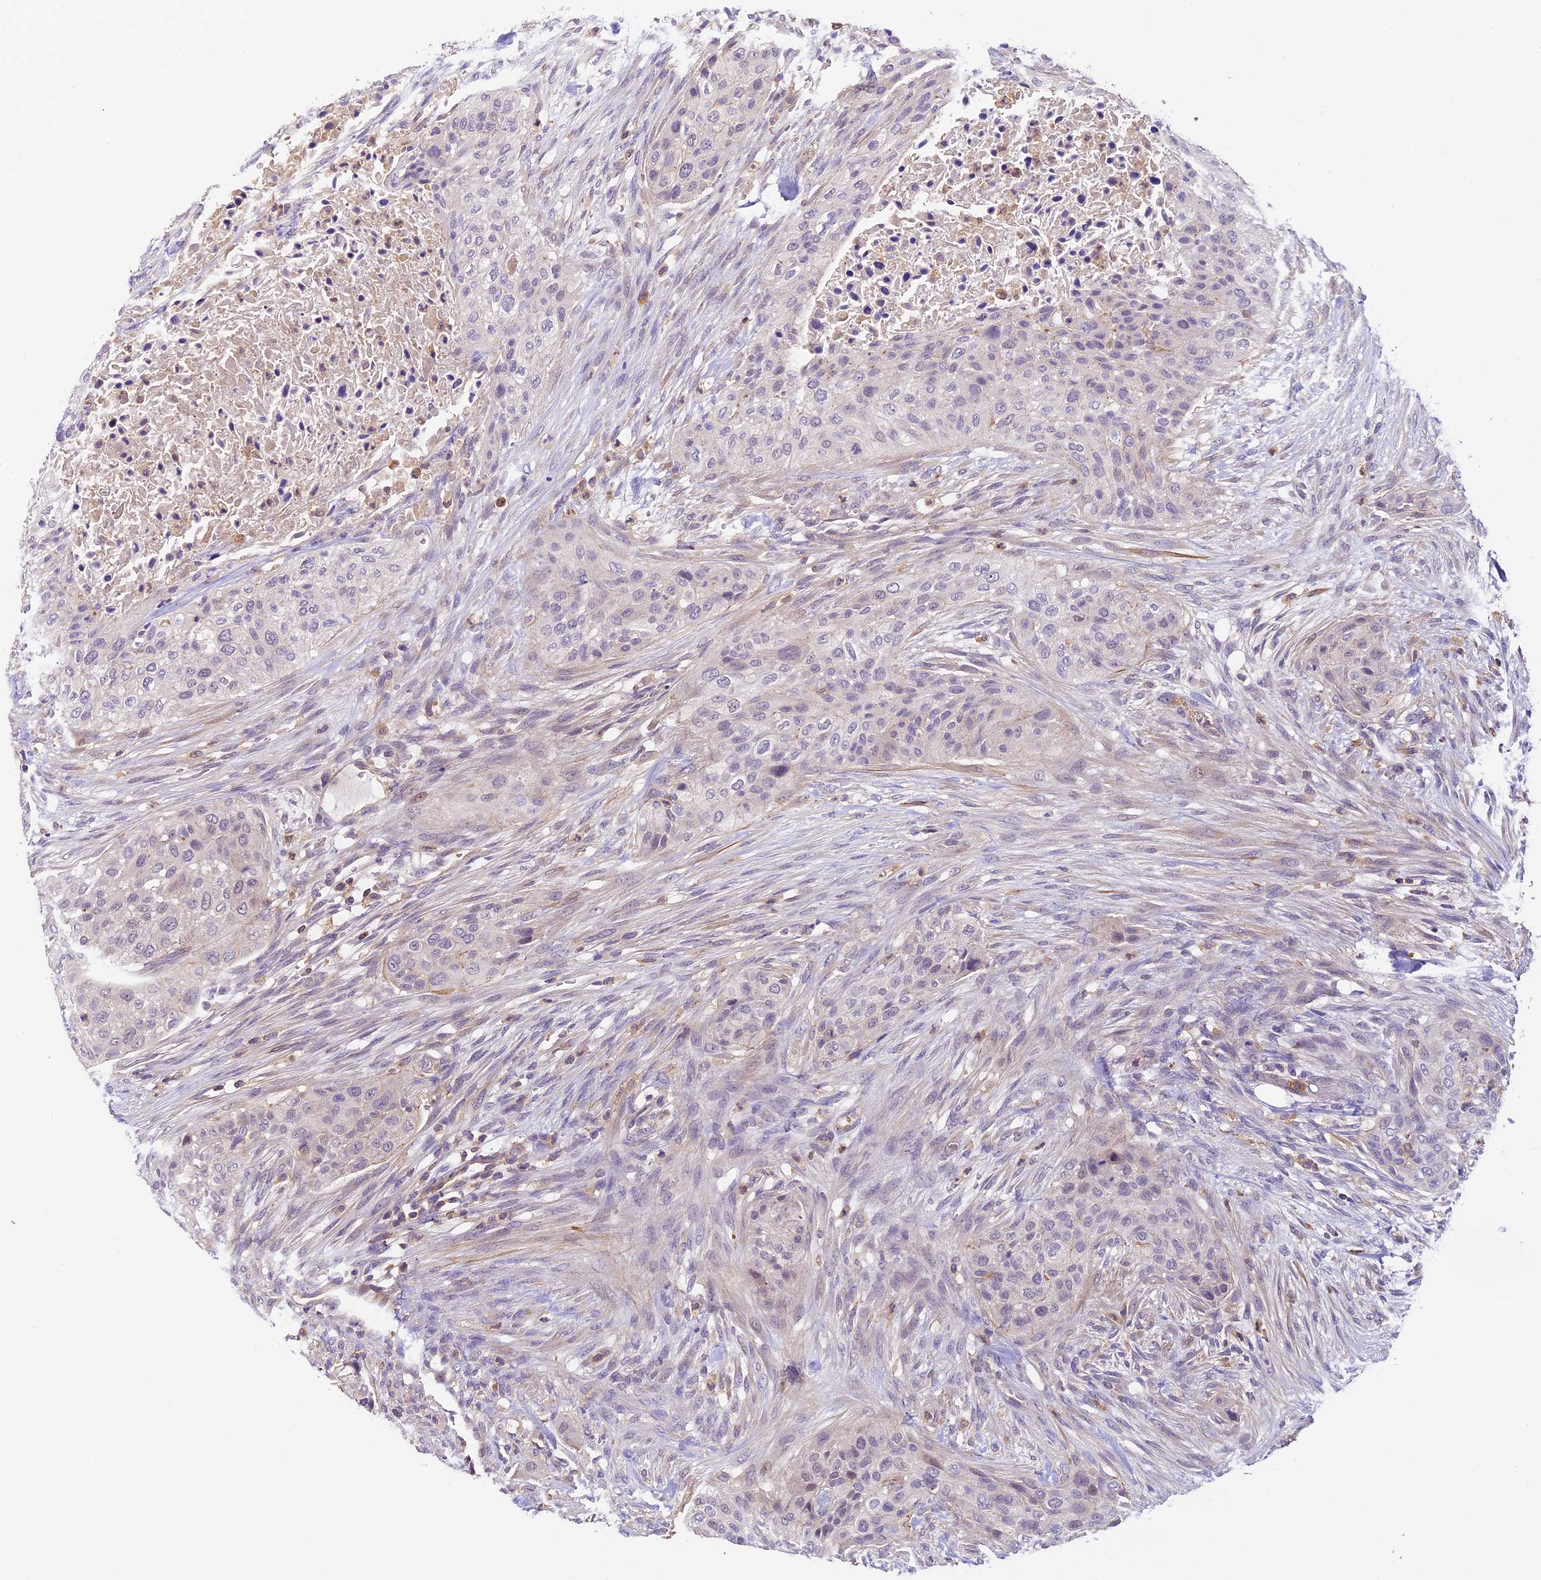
{"staining": {"intensity": "negative", "quantity": "none", "location": "none"}, "tissue": "urothelial cancer", "cell_type": "Tumor cells", "image_type": "cancer", "snomed": [{"axis": "morphology", "description": "Urothelial carcinoma, High grade"}, {"axis": "topography", "description": "Urinary bladder"}], "caption": "Immunohistochemical staining of human urothelial cancer demonstrates no significant positivity in tumor cells.", "gene": "TBC1D1", "patient": {"sex": "male", "age": 35}}